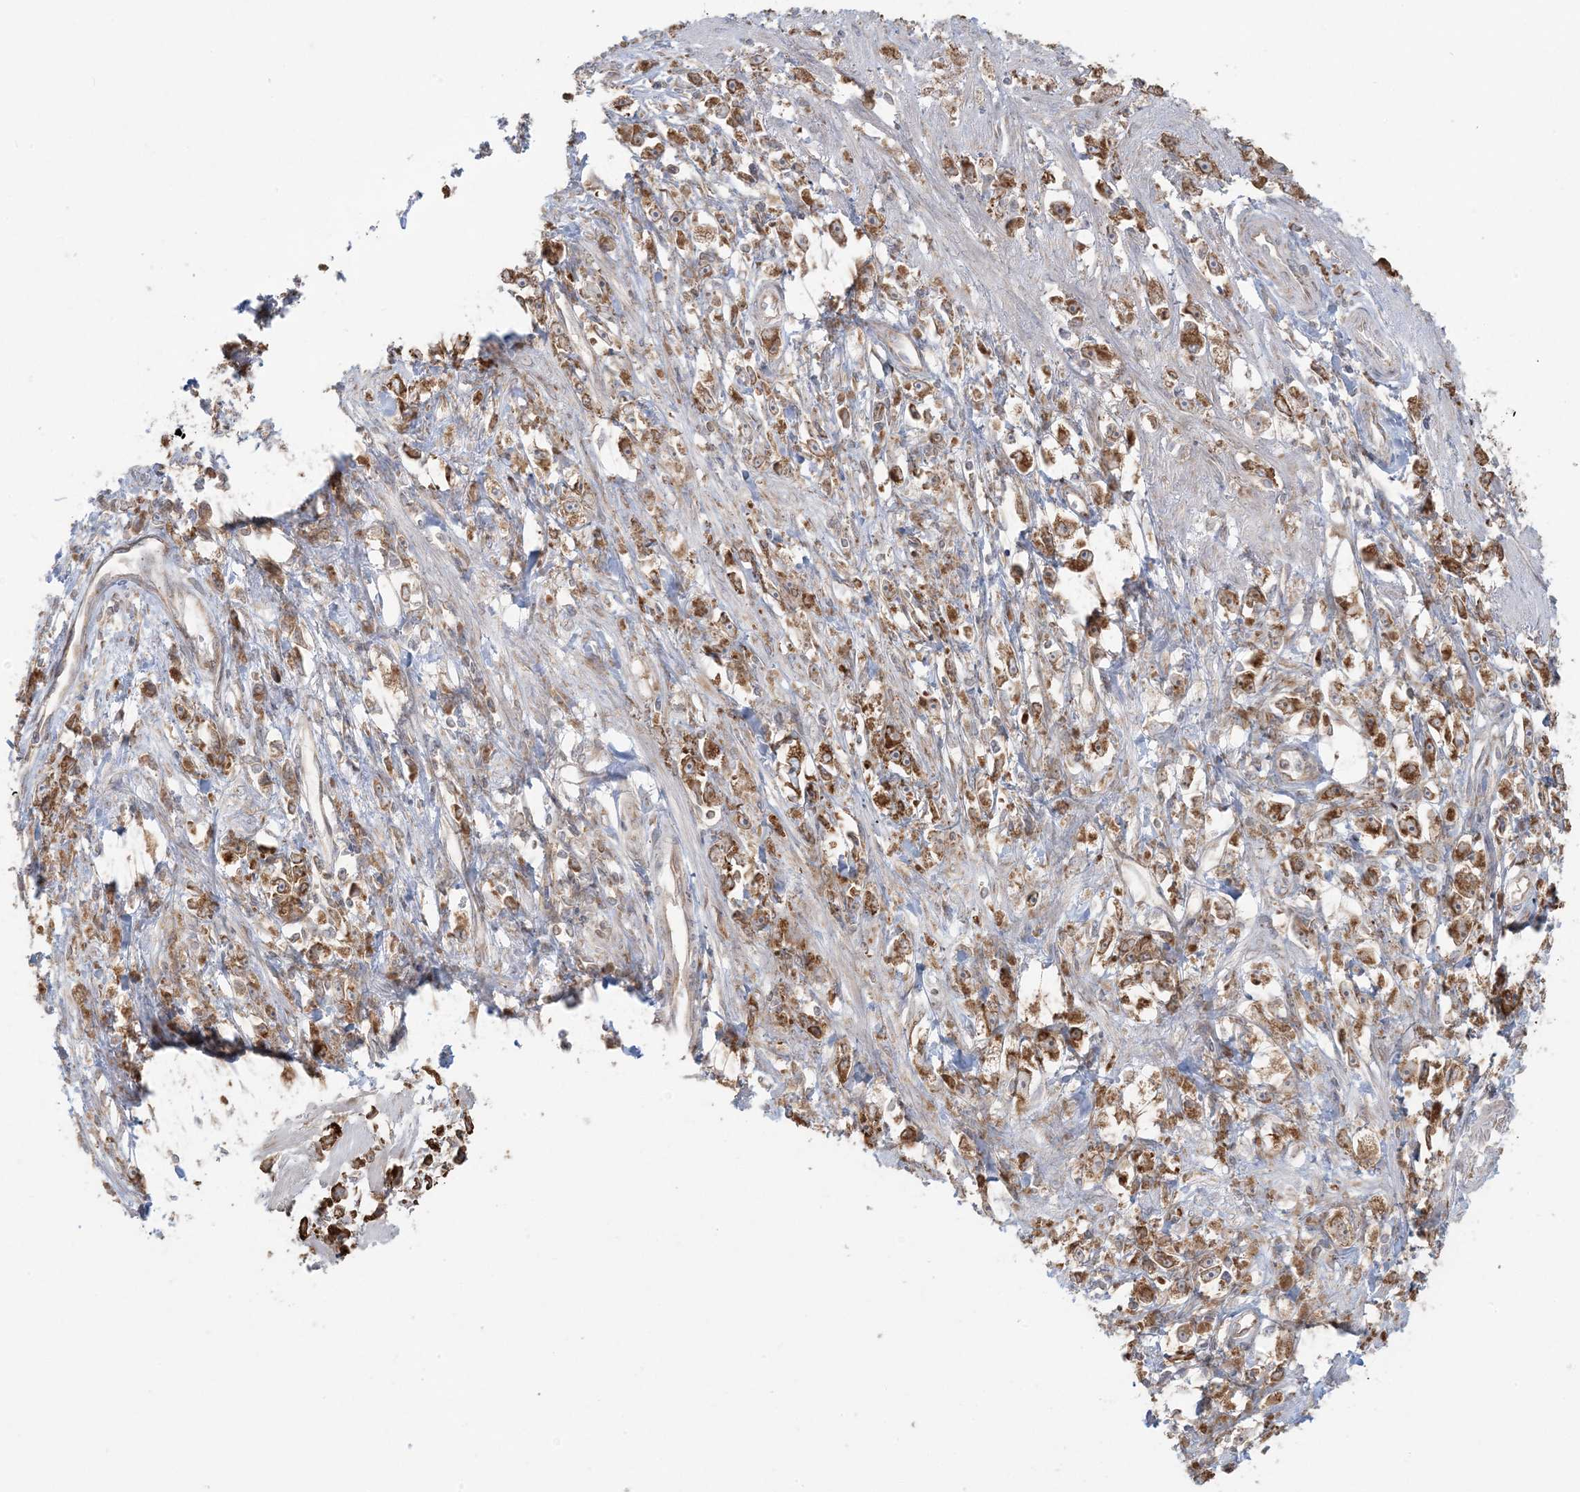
{"staining": {"intensity": "moderate", "quantity": ">75%", "location": "cytoplasmic/membranous"}, "tissue": "stomach cancer", "cell_type": "Tumor cells", "image_type": "cancer", "snomed": [{"axis": "morphology", "description": "Adenocarcinoma, NOS"}, {"axis": "topography", "description": "Stomach"}], "caption": "IHC (DAB (3,3'-diaminobenzidine)) staining of human adenocarcinoma (stomach) reveals moderate cytoplasmic/membranous protein staining in about >75% of tumor cells. (Brightfield microscopy of DAB IHC at high magnification).", "gene": "UBXN4", "patient": {"sex": "female", "age": 59}}